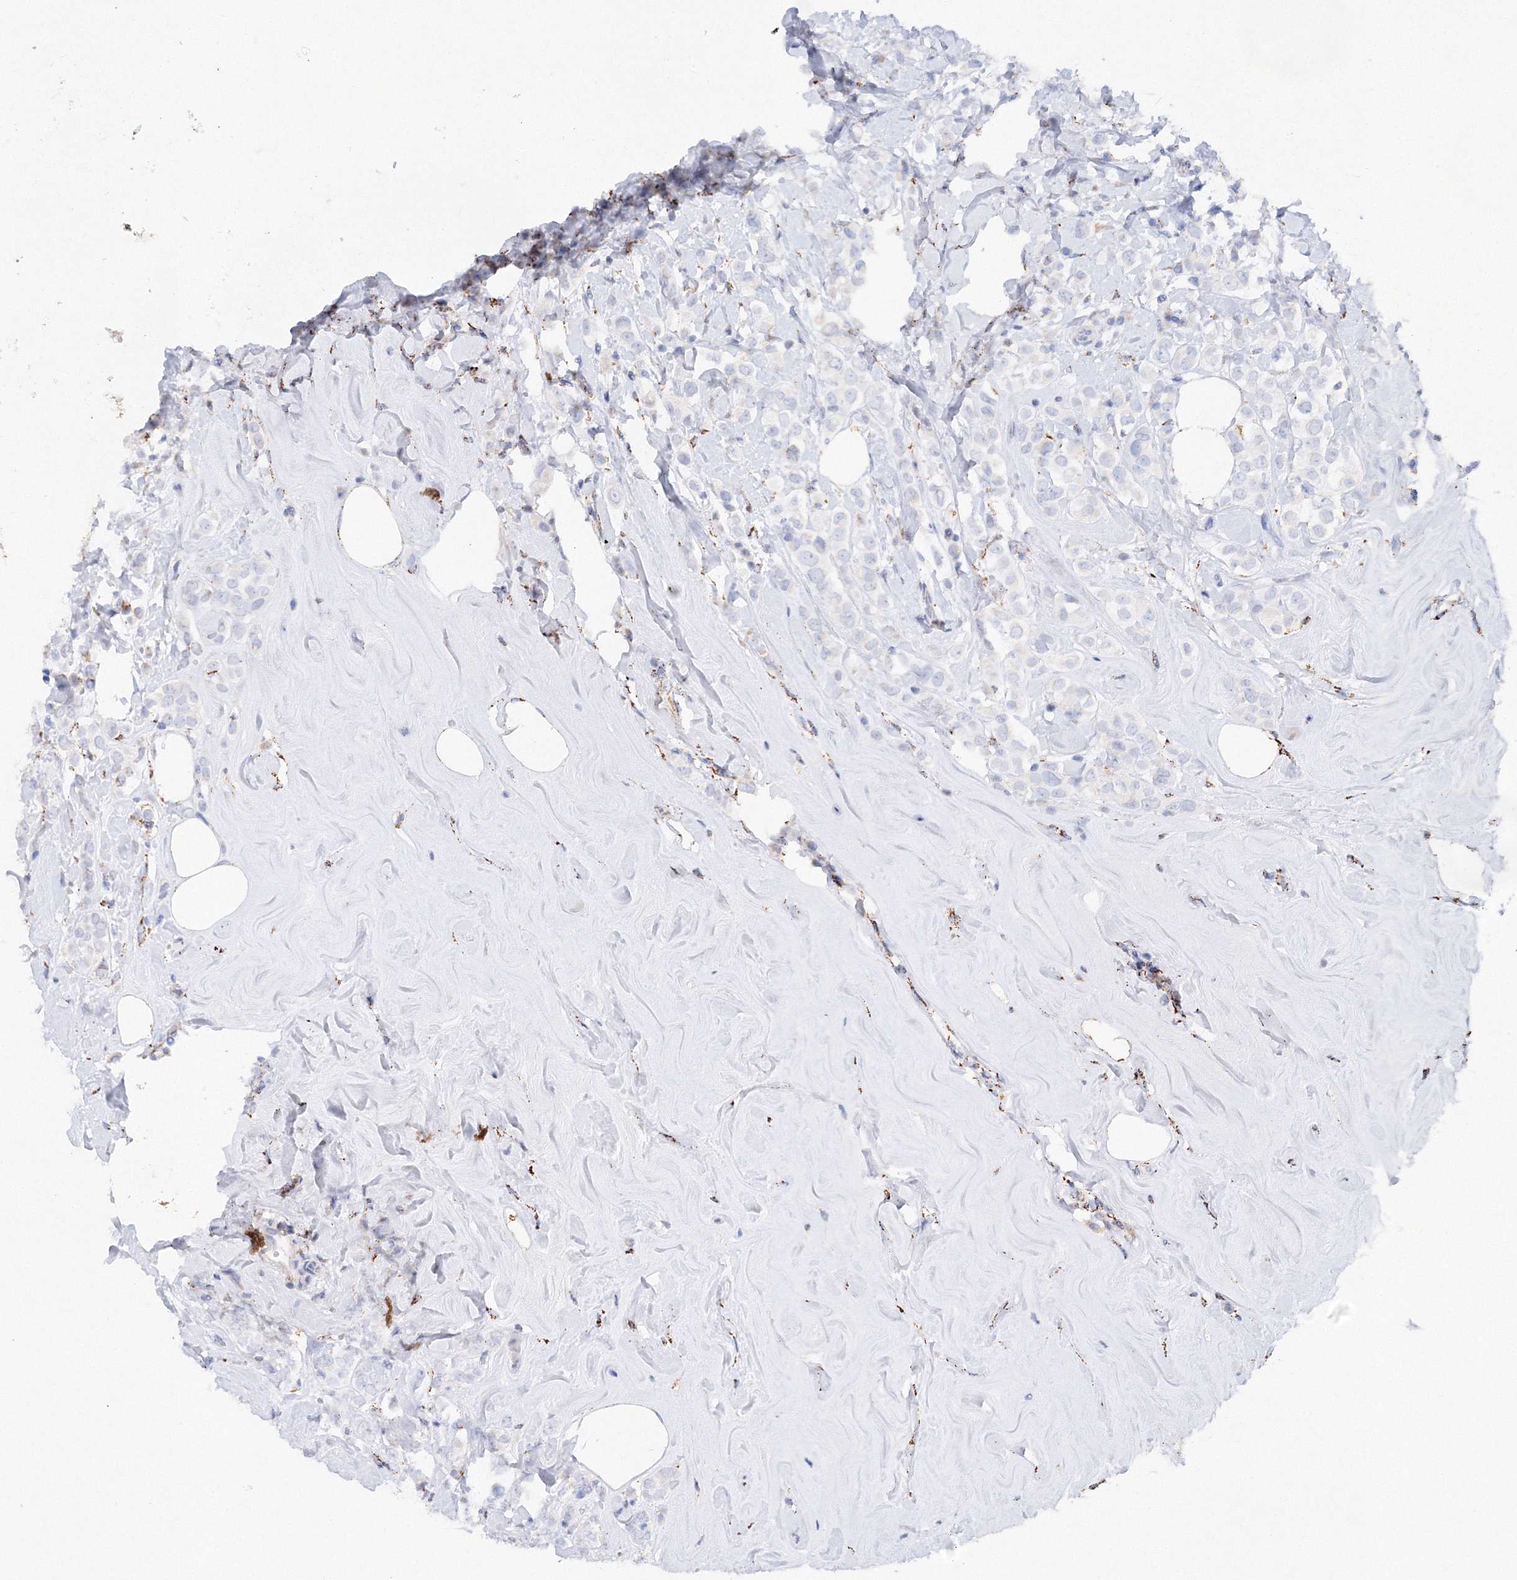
{"staining": {"intensity": "negative", "quantity": "none", "location": "none"}, "tissue": "breast cancer", "cell_type": "Tumor cells", "image_type": "cancer", "snomed": [{"axis": "morphology", "description": "Lobular carcinoma"}, {"axis": "topography", "description": "Breast"}], "caption": "Protein analysis of lobular carcinoma (breast) shows no significant expression in tumor cells.", "gene": "MERTK", "patient": {"sex": "female", "age": 47}}